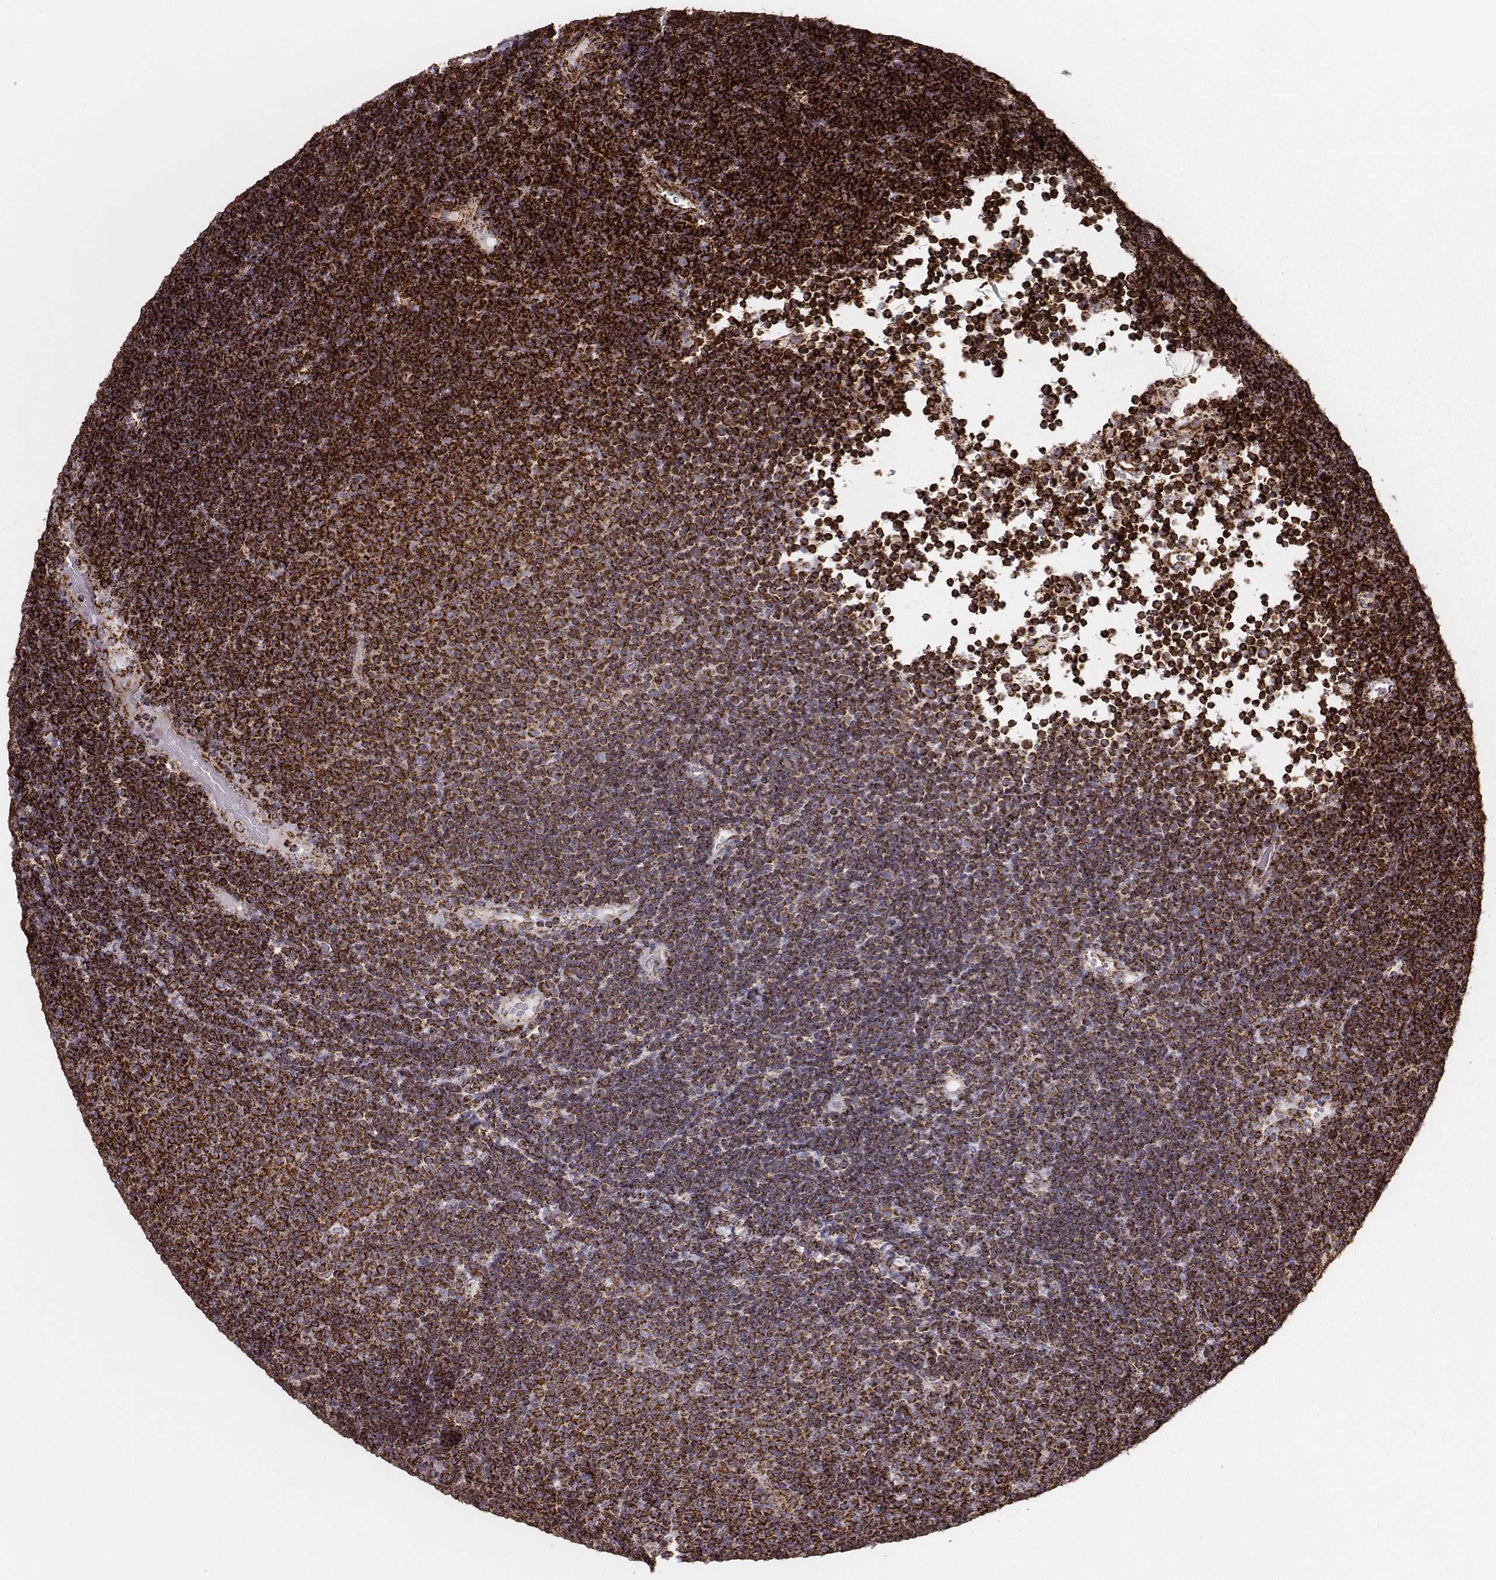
{"staining": {"intensity": "strong", "quantity": ">75%", "location": "cytoplasmic/membranous"}, "tissue": "lymphoma", "cell_type": "Tumor cells", "image_type": "cancer", "snomed": [{"axis": "morphology", "description": "Malignant lymphoma, non-Hodgkin's type, Low grade"}, {"axis": "topography", "description": "Brain"}], "caption": "Immunohistochemical staining of low-grade malignant lymphoma, non-Hodgkin's type displays high levels of strong cytoplasmic/membranous positivity in approximately >75% of tumor cells.", "gene": "TUFM", "patient": {"sex": "female", "age": 66}}